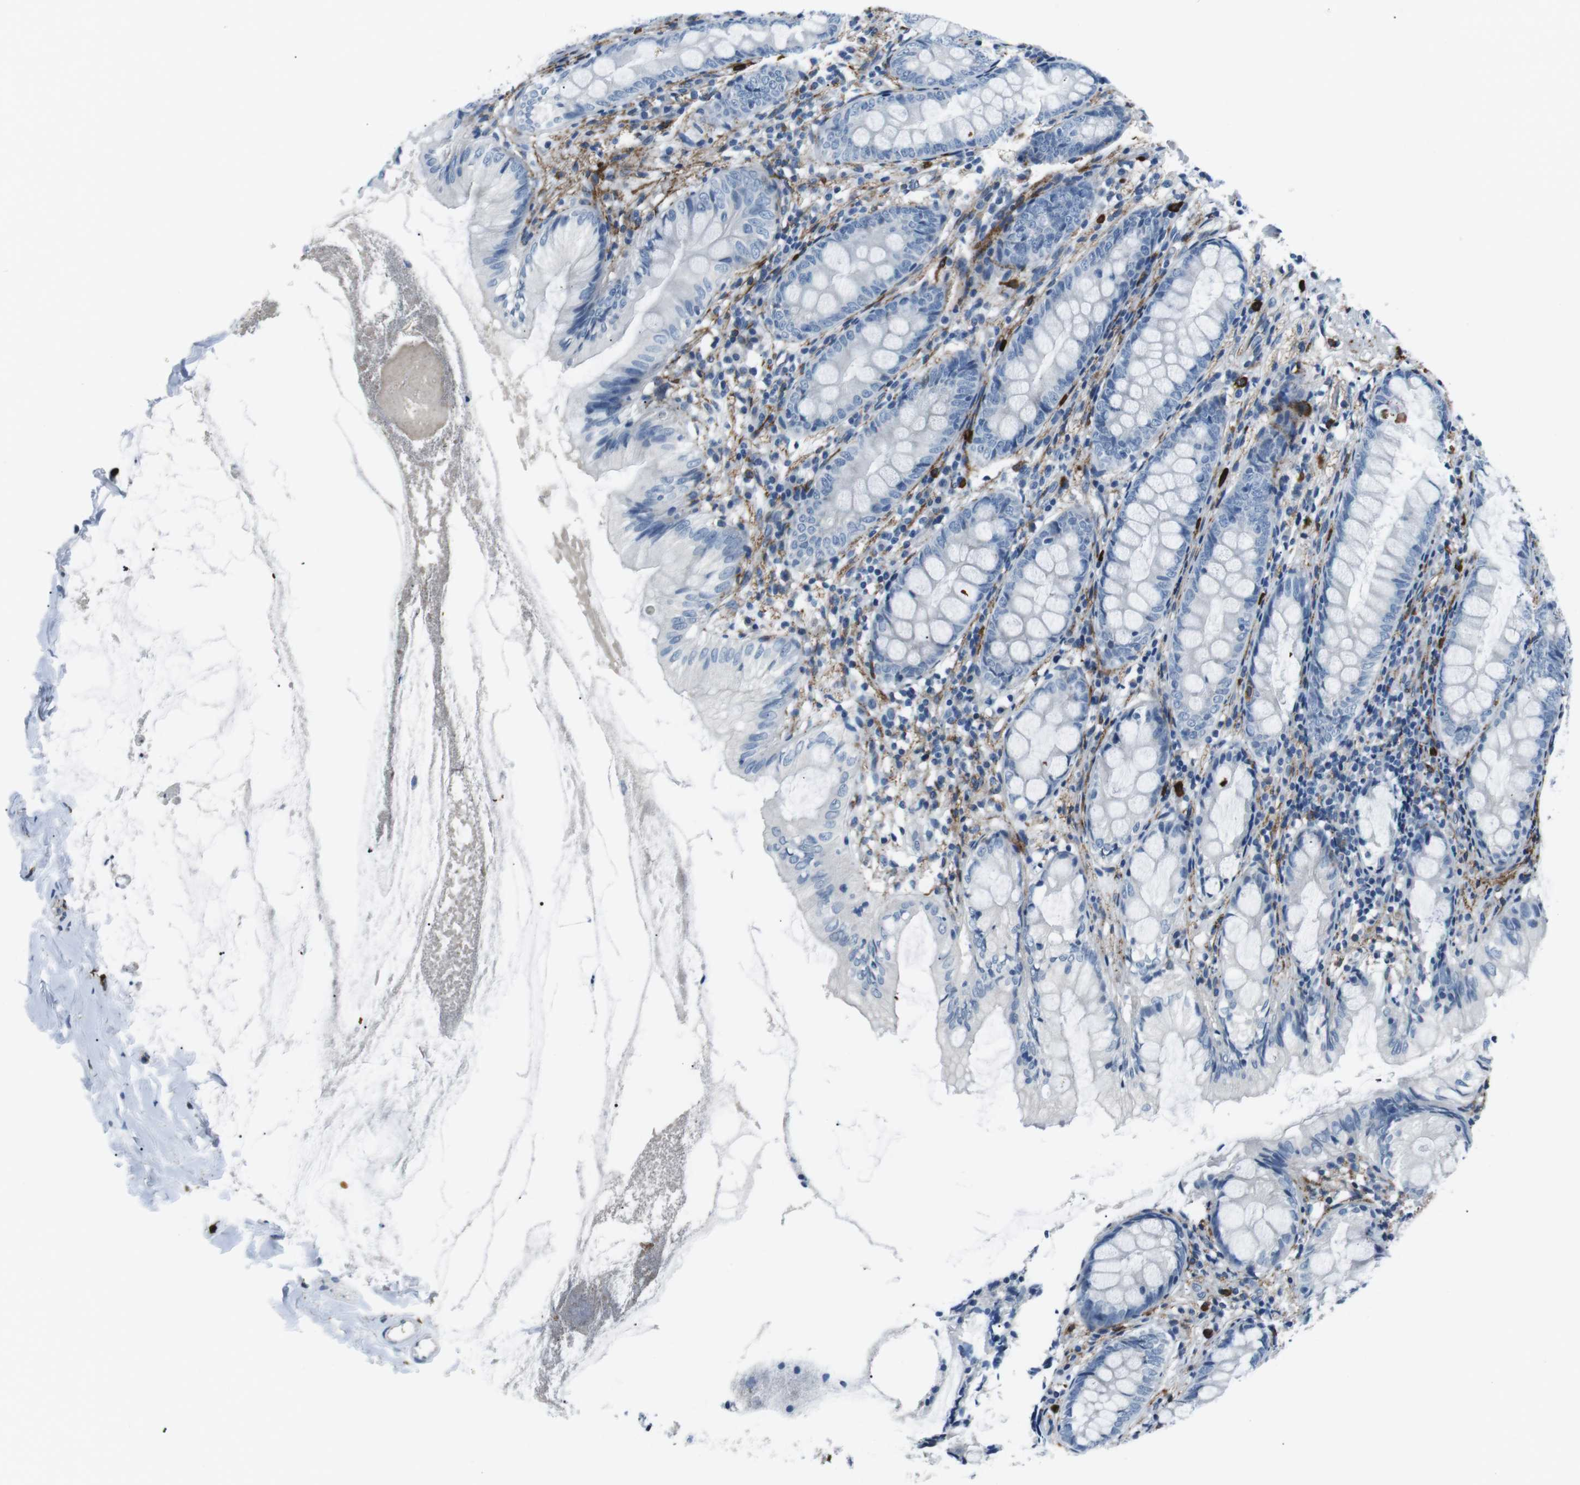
{"staining": {"intensity": "negative", "quantity": "none", "location": "none"}, "tissue": "appendix", "cell_type": "Glandular cells", "image_type": "normal", "snomed": [{"axis": "morphology", "description": "Normal tissue, NOS"}, {"axis": "topography", "description": "Appendix"}], "caption": "IHC histopathology image of benign human appendix stained for a protein (brown), which demonstrates no staining in glandular cells. (DAB immunohistochemistry (IHC) visualized using brightfield microscopy, high magnification).", "gene": "CSF2RA", "patient": {"sex": "female", "age": 77}}